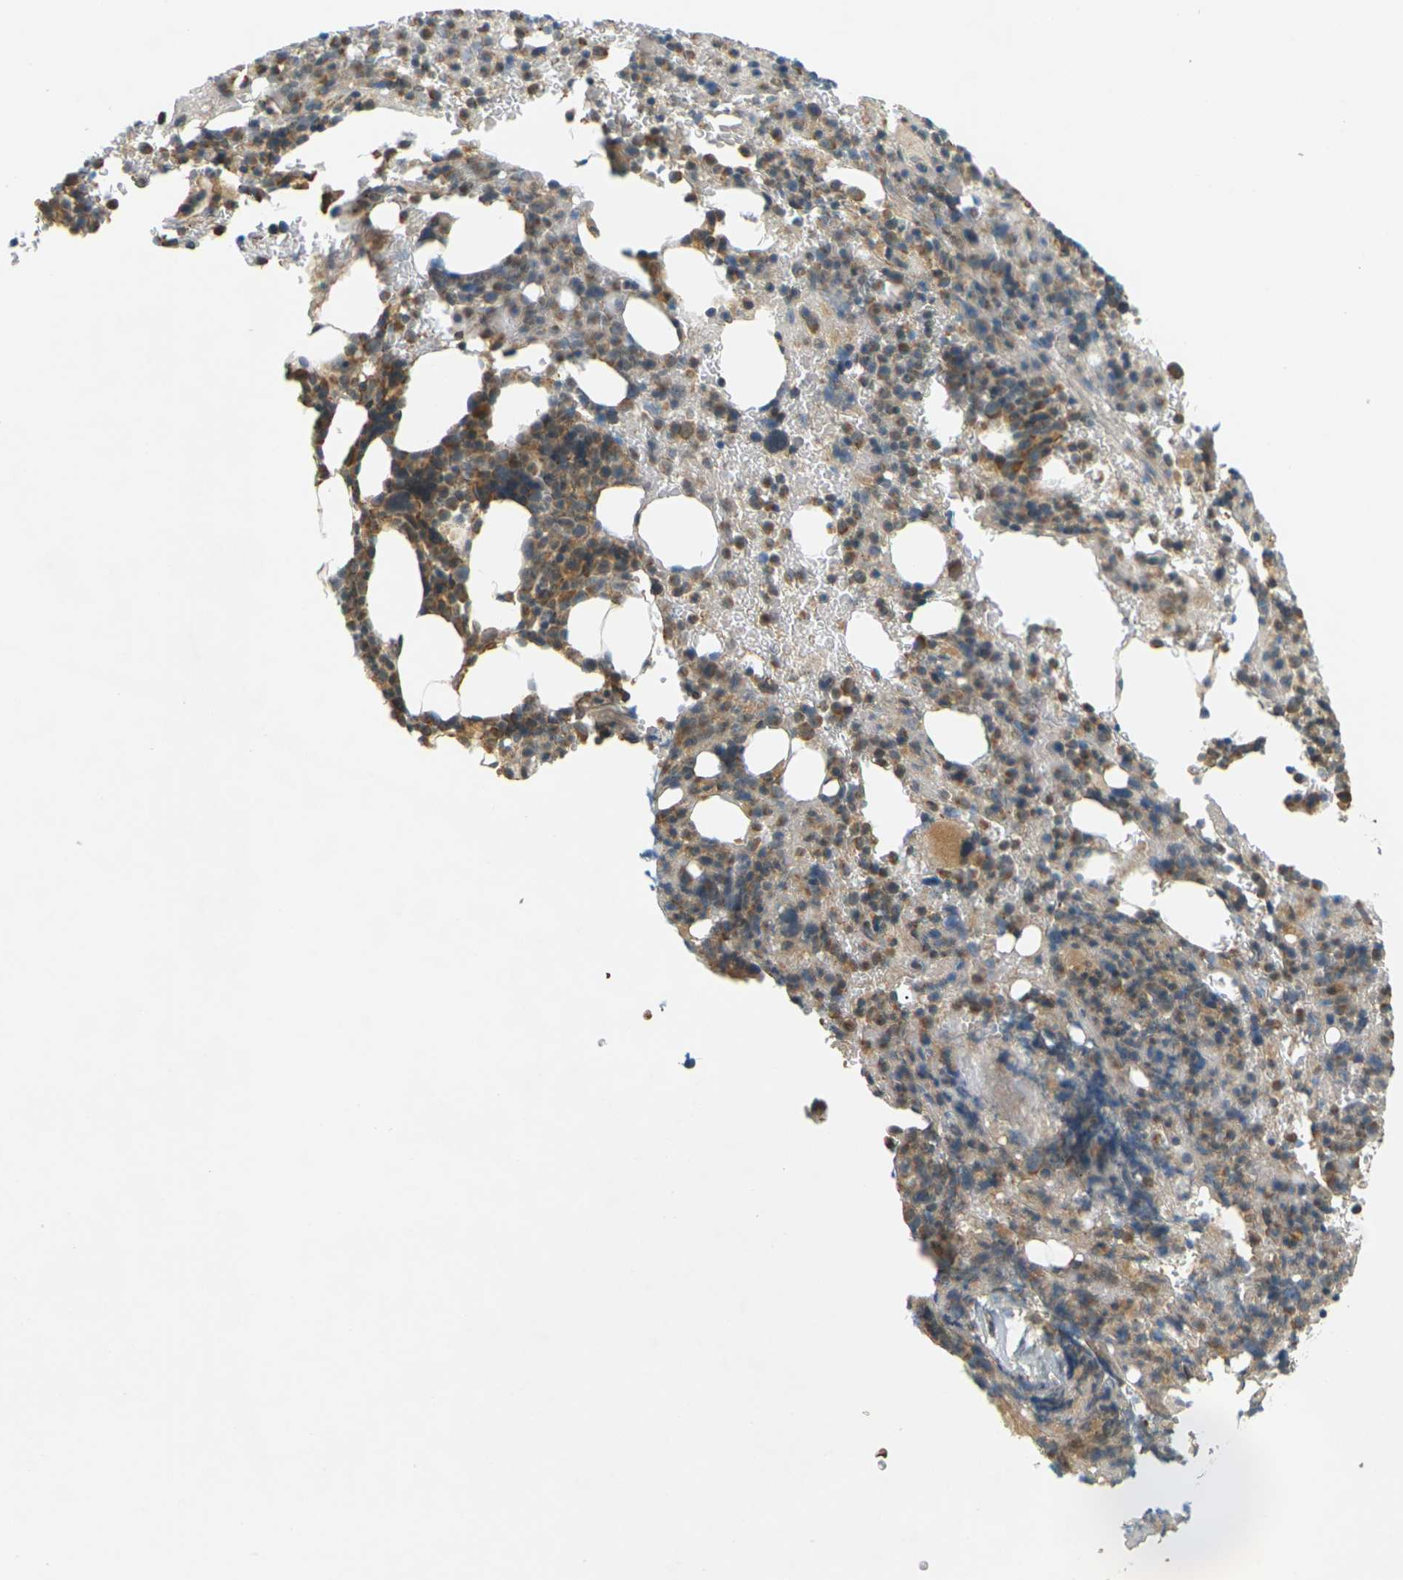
{"staining": {"intensity": "moderate", "quantity": ">75%", "location": "cytoplasmic/membranous"}, "tissue": "bone marrow", "cell_type": "Hematopoietic cells", "image_type": "normal", "snomed": [{"axis": "morphology", "description": "Normal tissue, NOS"}, {"axis": "morphology", "description": "Inflammation, NOS"}, {"axis": "topography", "description": "Bone marrow"}], "caption": "A brown stain shows moderate cytoplasmic/membranous staining of a protein in hematopoietic cells of benign human bone marrow.", "gene": "SOCS6", "patient": {"sex": "male", "age": 72}}